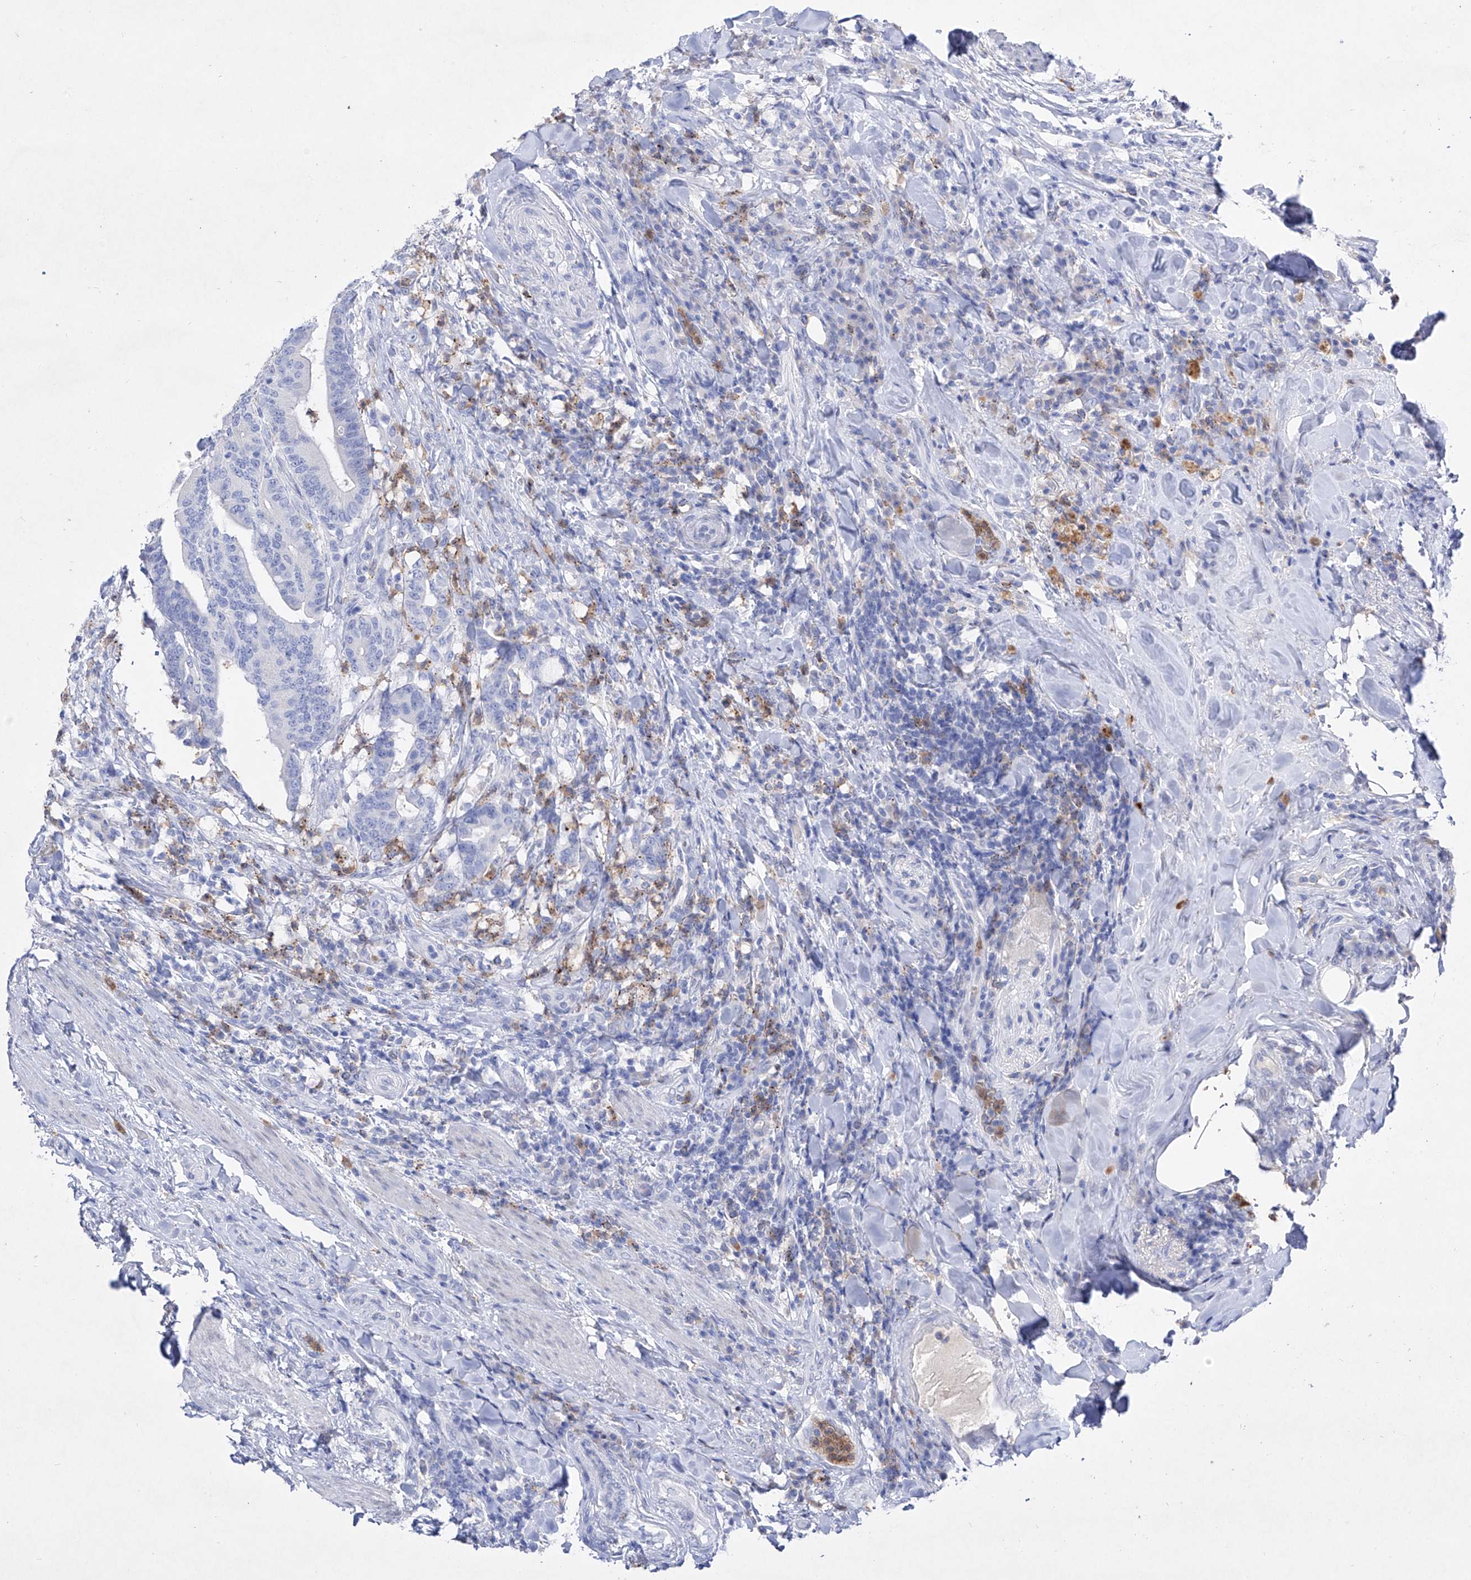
{"staining": {"intensity": "negative", "quantity": "none", "location": "none"}, "tissue": "colorectal cancer", "cell_type": "Tumor cells", "image_type": "cancer", "snomed": [{"axis": "morphology", "description": "Adenocarcinoma, NOS"}, {"axis": "topography", "description": "Colon"}], "caption": "DAB (3,3'-diaminobenzidine) immunohistochemical staining of human colorectal adenocarcinoma demonstrates no significant positivity in tumor cells. Nuclei are stained in blue.", "gene": "TM7SF2", "patient": {"sex": "female", "age": 66}}